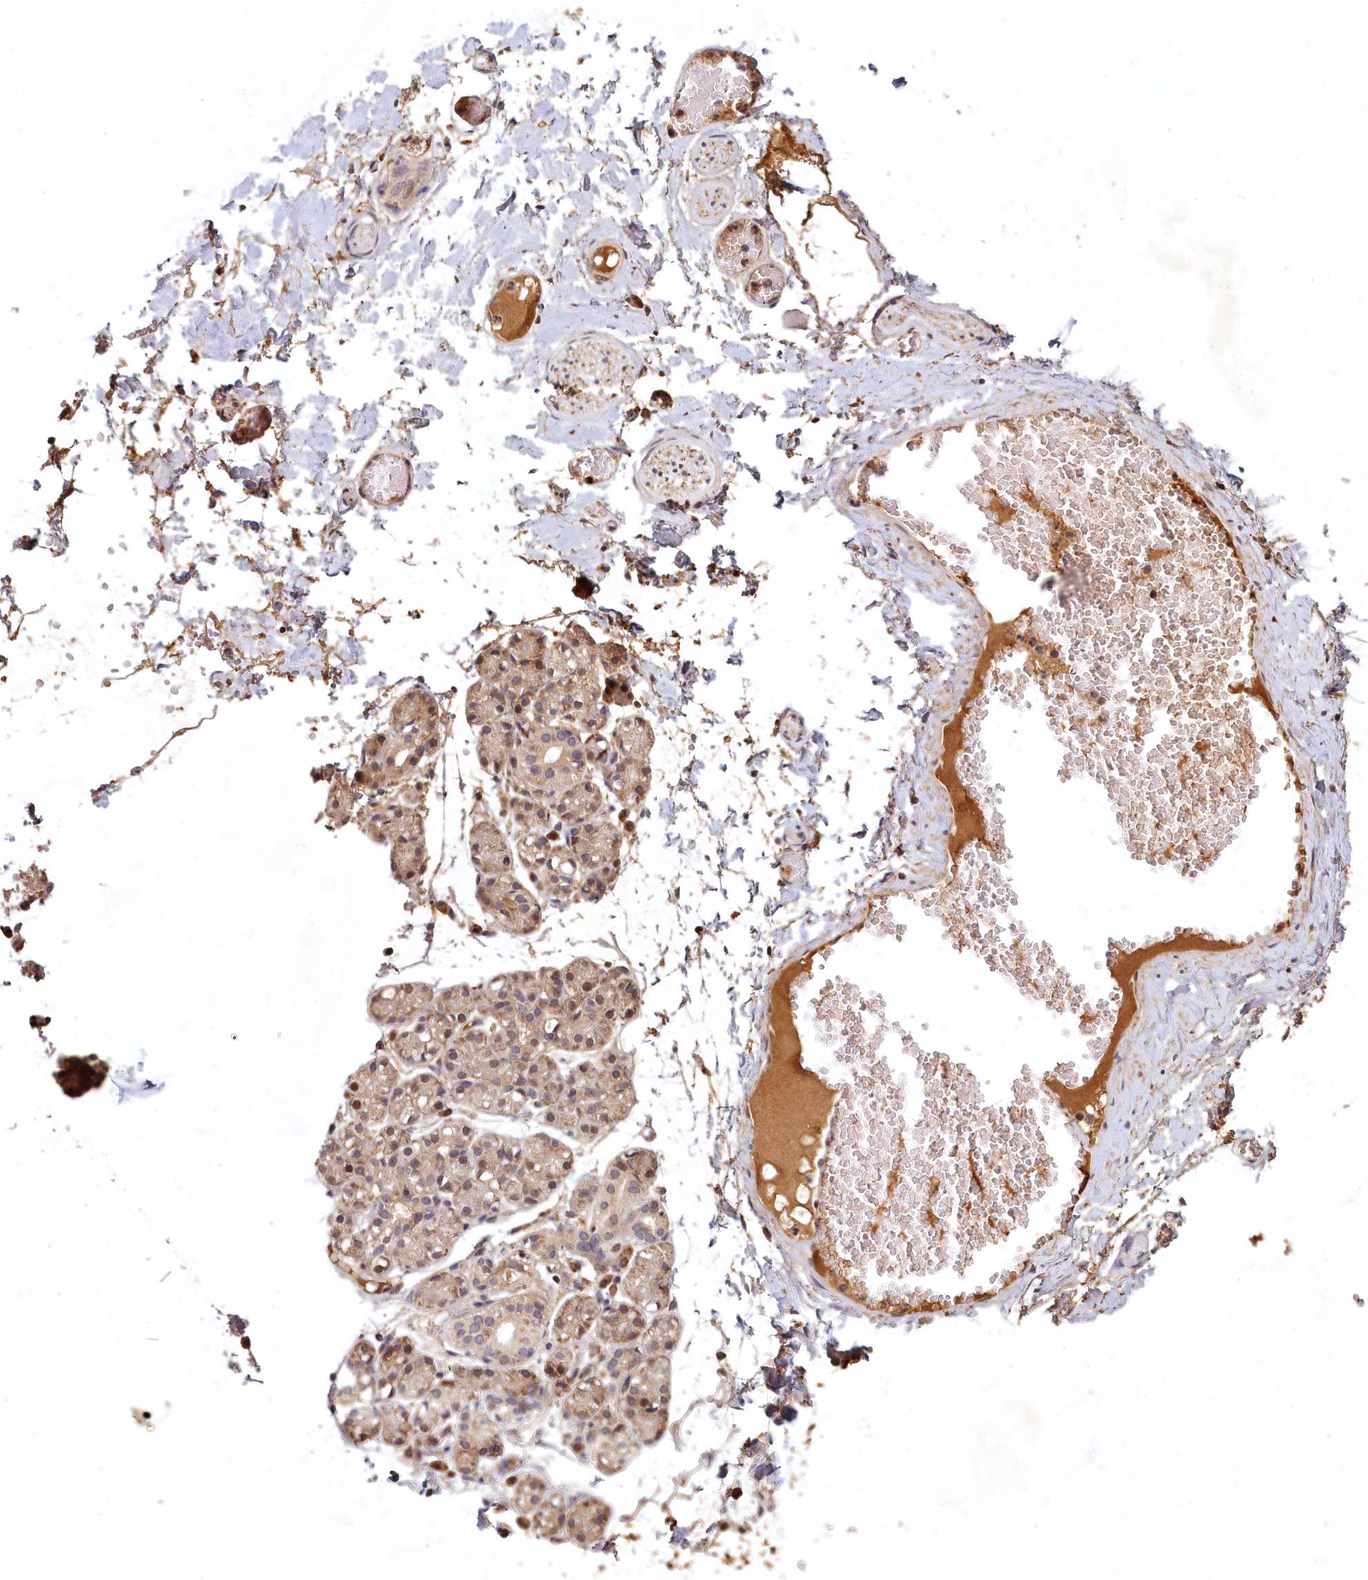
{"staining": {"intensity": "moderate", "quantity": "<25%", "location": "cytoplasmic/membranous,nuclear"}, "tissue": "salivary gland", "cell_type": "Glandular cells", "image_type": "normal", "snomed": [{"axis": "morphology", "description": "Normal tissue, NOS"}, {"axis": "topography", "description": "Salivary gland"}], "caption": "Protein expression analysis of unremarkable salivary gland exhibits moderate cytoplasmic/membranous,nuclear positivity in about <25% of glandular cells. (DAB (3,3'-diaminobenzidine) IHC with brightfield microscopy, high magnification).", "gene": "LCMT2", "patient": {"sex": "male", "age": 63}}